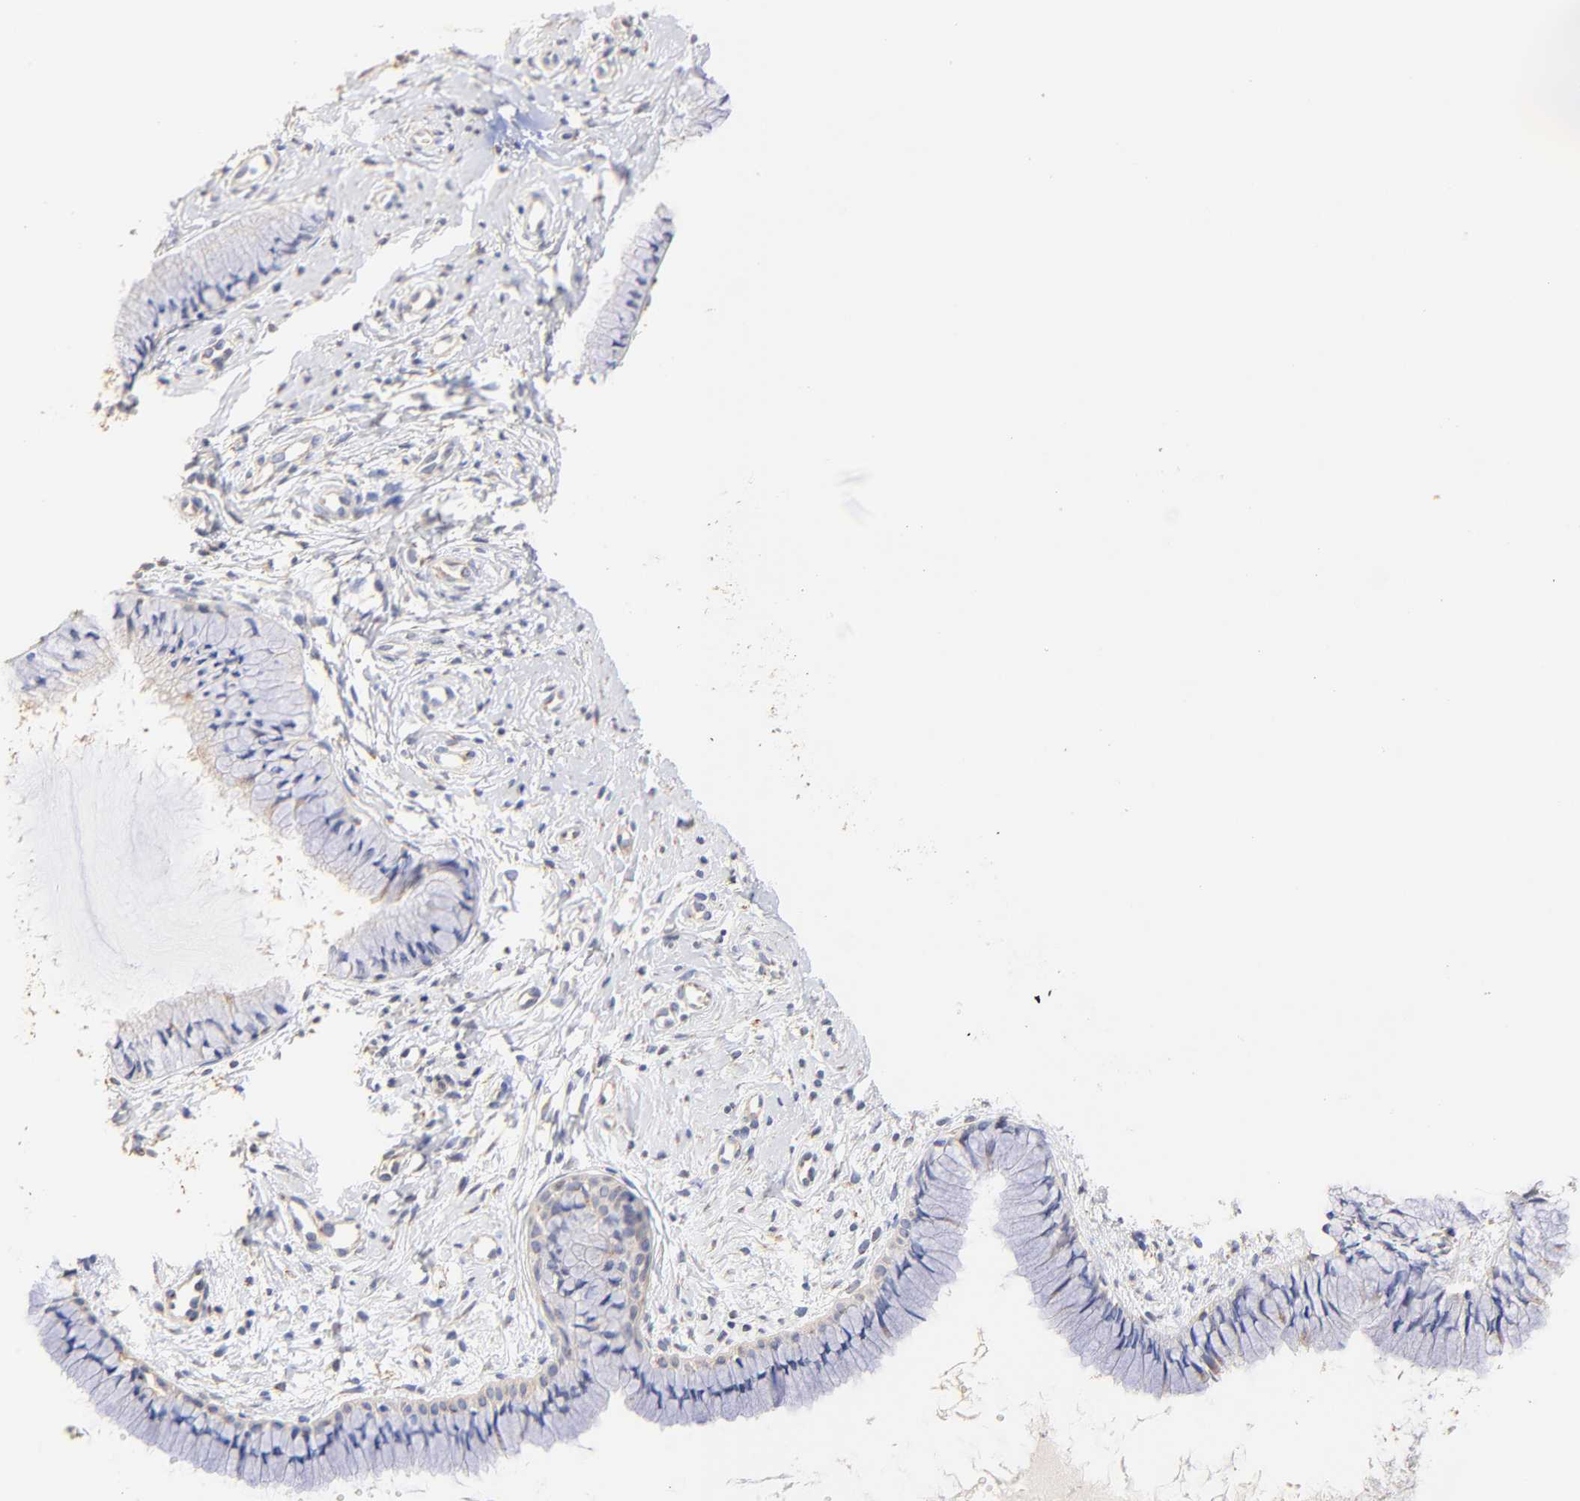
{"staining": {"intensity": "negative", "quantity": "none", "location": "none"}, "tissue": "cervix", "cell_type": "Glandular cells", "image_type": "normal", "snomed": [{"axis": "morphology", "description": "Normal tissue, NOS"}, {"axis": "topography", "description": "Cervix"}], "caption": "This is a photomicrograph of IHC staining of normal cervix, which shows no staining in glandular cells.", "gene": "FMNL3", "patient": {"sex": "female", "age": 46}}